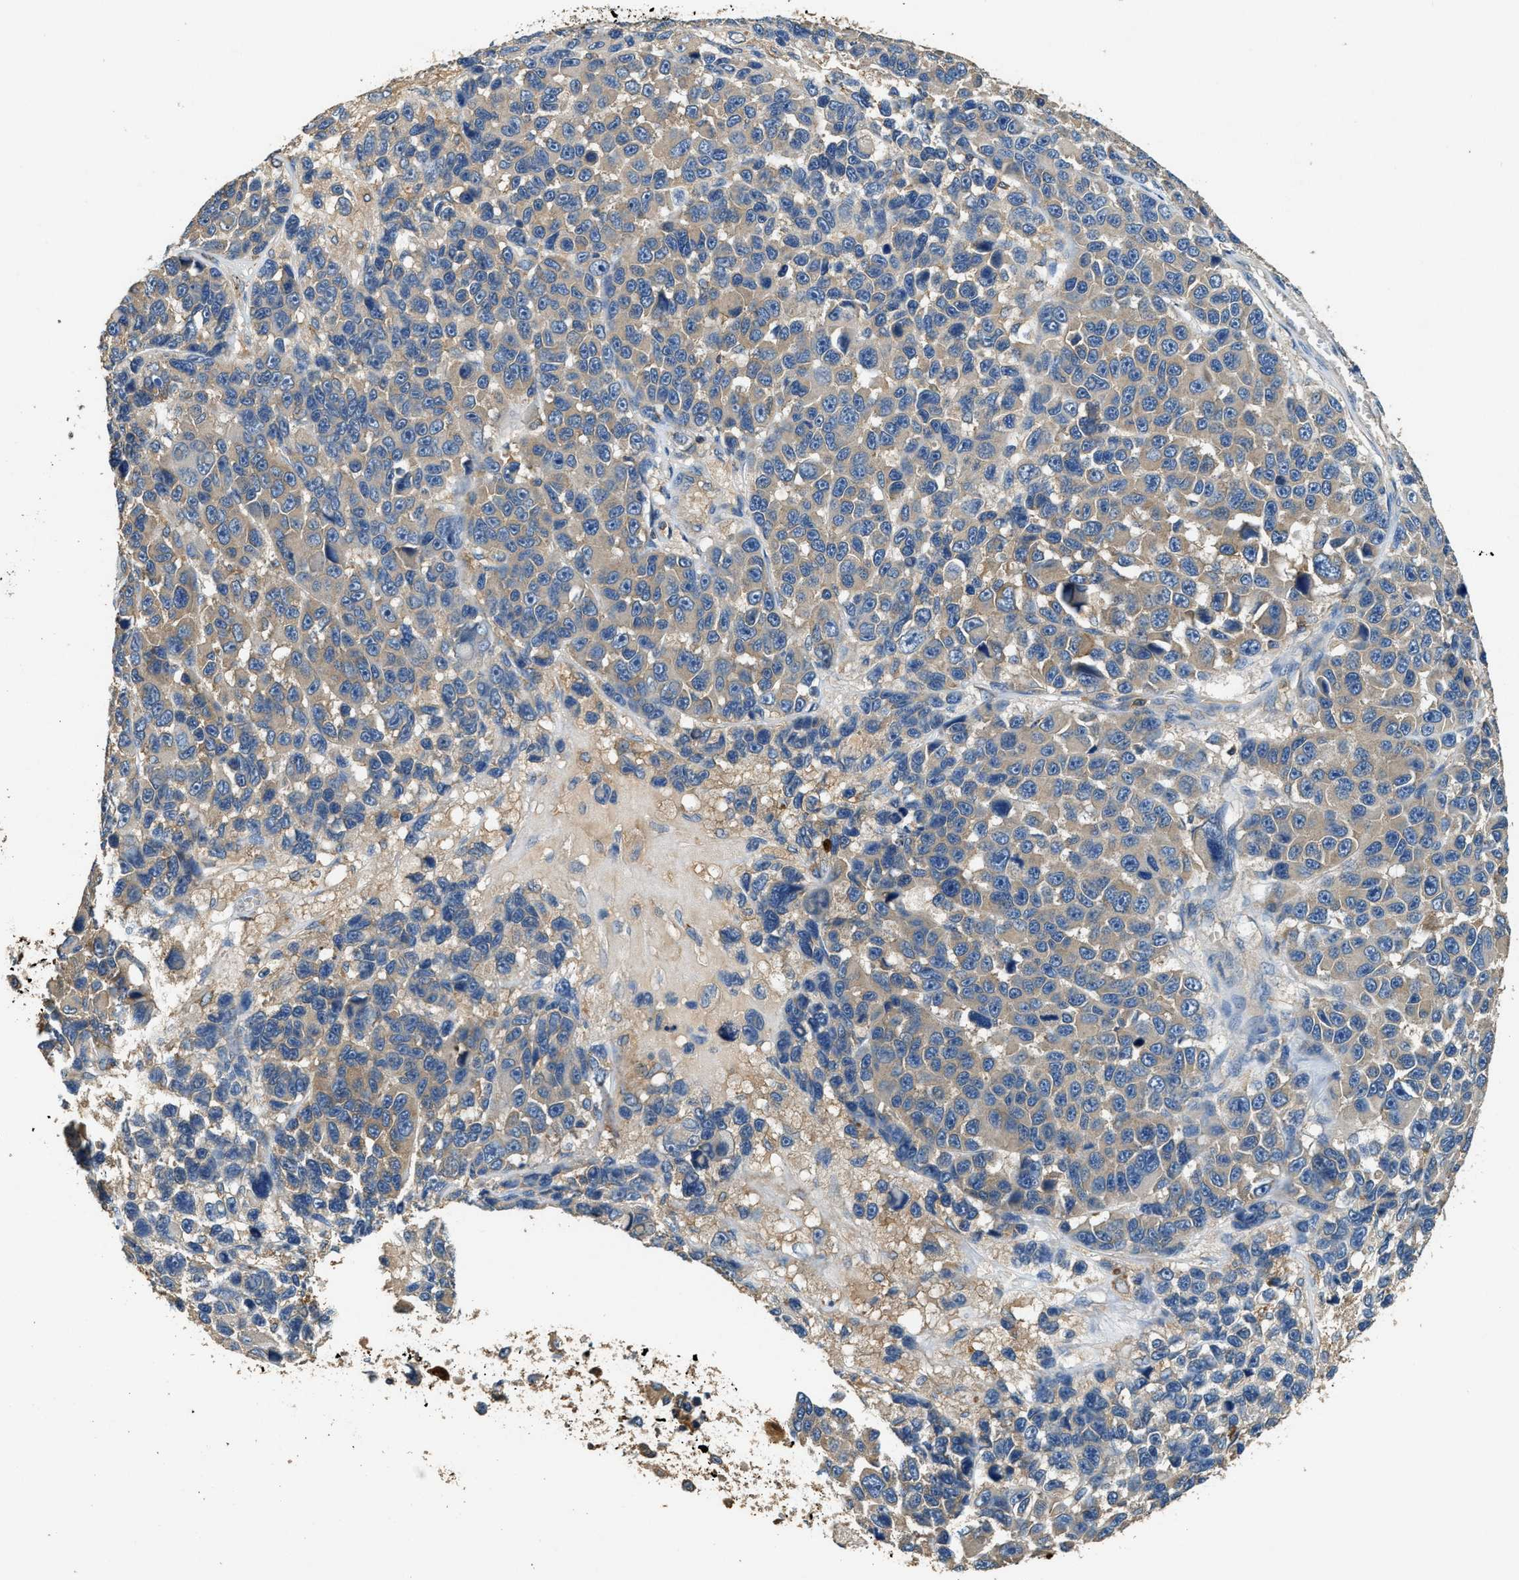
{"staining": {"intensity": "weak", "quantity": "25%-75%", "location": "cytoplasmic/membranous"}, "tissue": "melanoma", "cell_type": "Tumor cells", "image_type": "cancer", "snomed": [{"axis": "morphology", "description": "Malignant melanoma, NOS"}, {"axis": "topography", "description": "Skin"}], "caption": "Approximately 25%-75% of tumor cells in human melanoma exhibit weak cytoplasmic/membranous protein staining as visualized by brown immunohistochemical staining.", "gene": "BLOC1S1", "patient": {"sex": "male", "age": 53}}